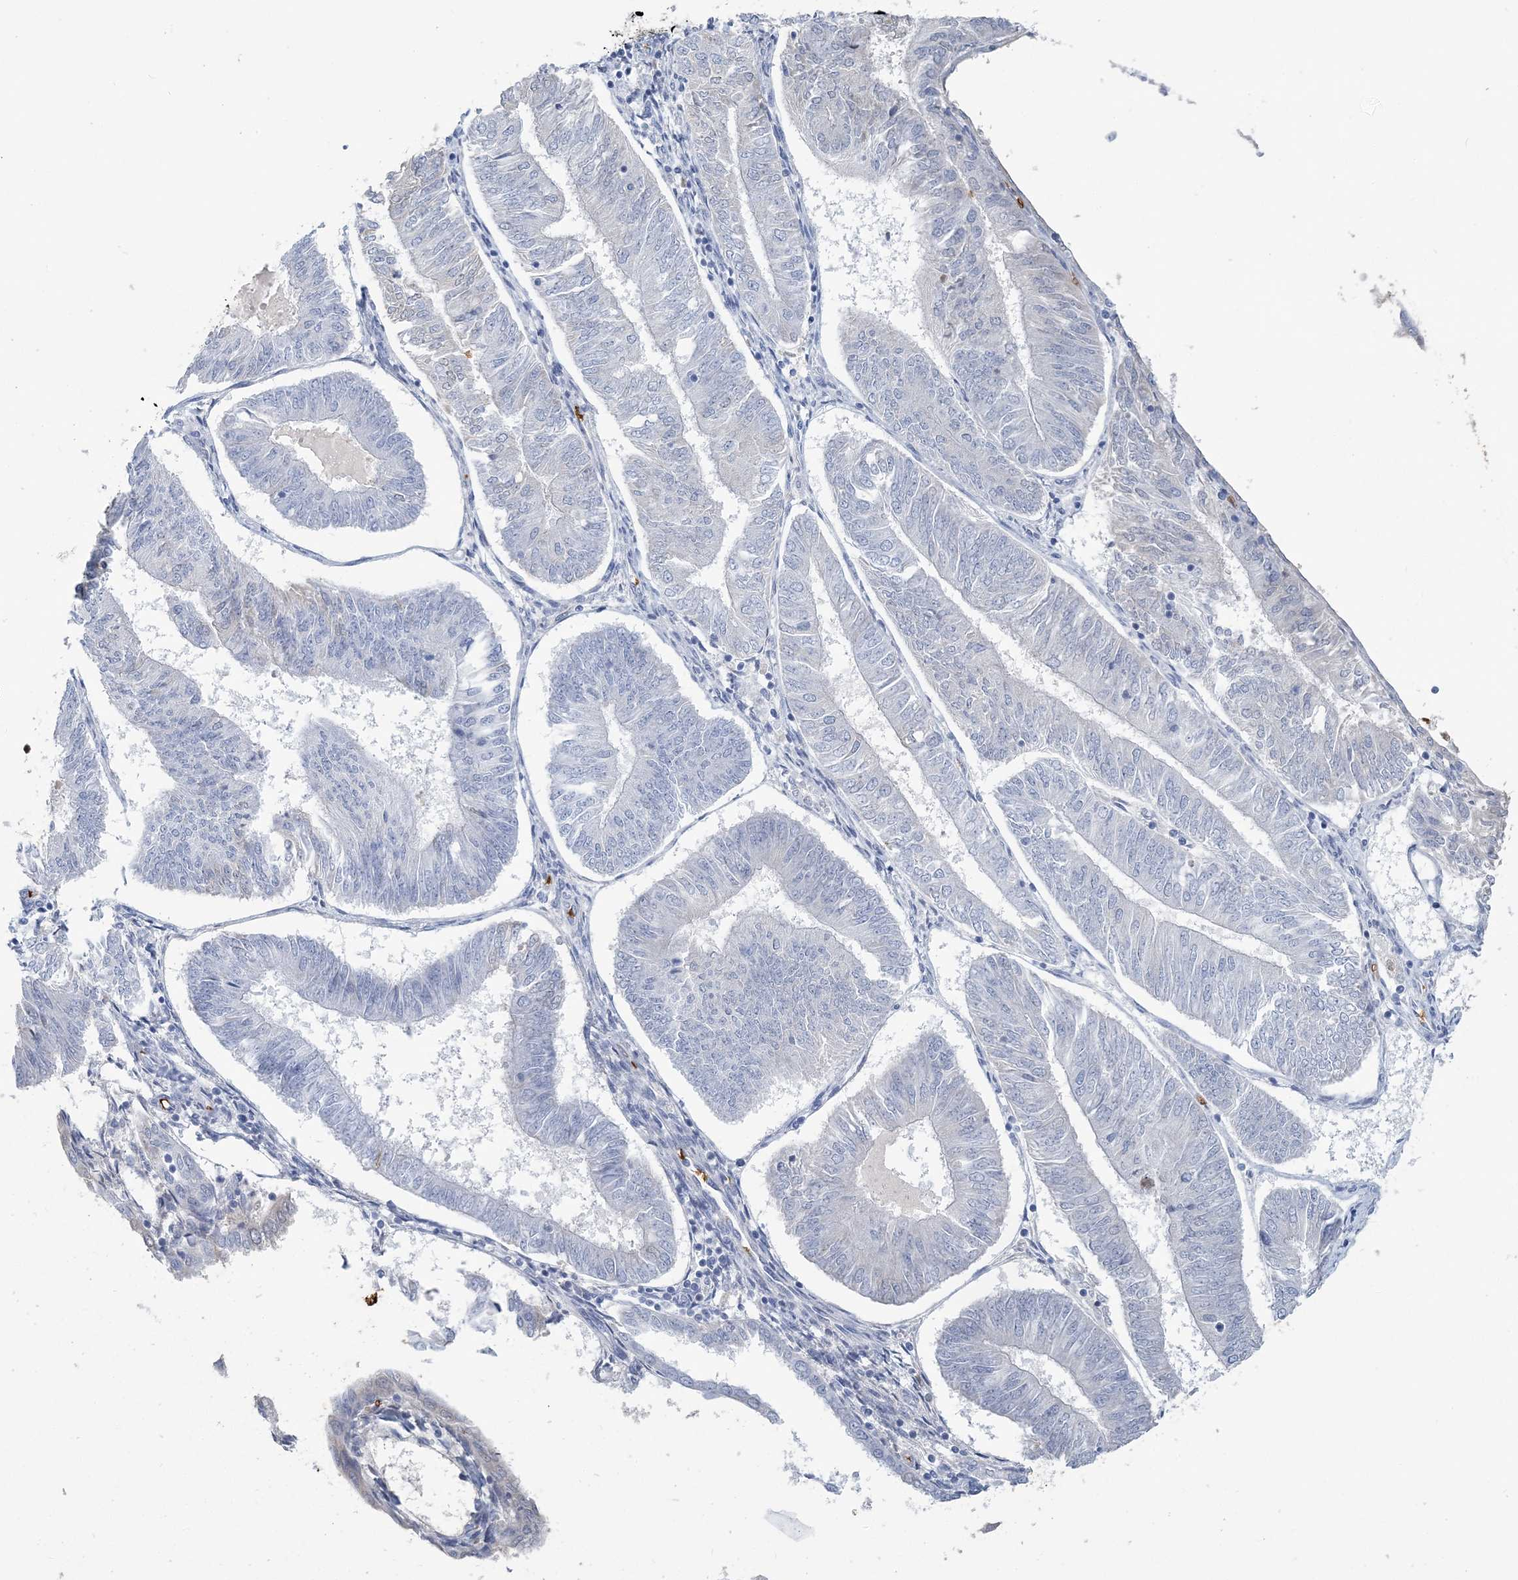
{"staining": {"intensity": "negative", "quantity": "none", "location": "none"}, "tissue": "endometrial cancer", "cell_type": "Tumor cells", "image_type": "cancer", "snomed": [{"axis": "morphology", "description": "Adenocarcinoma, NOS"}, {"axis": "topography", "description": "Endometrium"}], "caption": "IHC of human endometrial cancer exhibits no expression in tumor cells.", "gene": "HBD", "patient": {"sex": "female", "age": 58}}